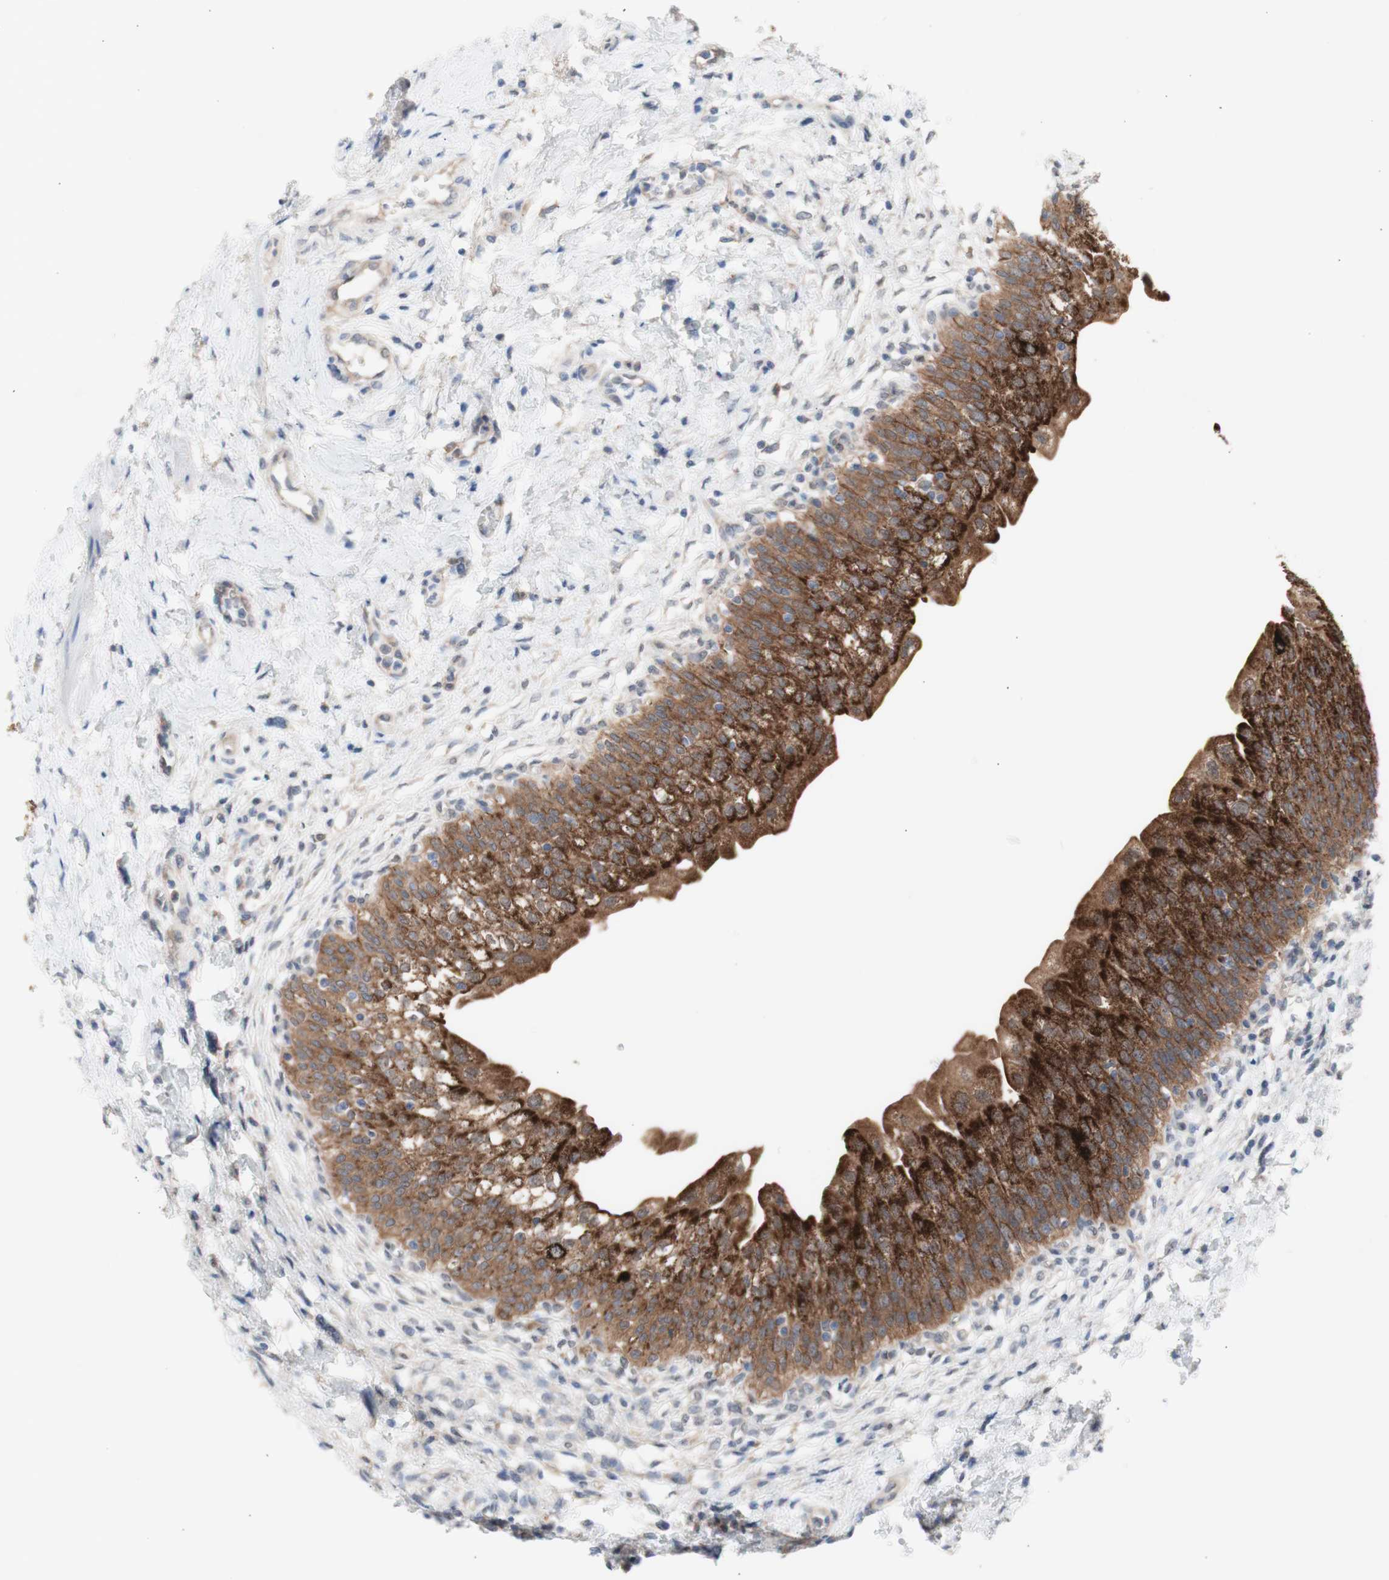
{"staining": {"intensity": "strong", "quantity": ">75%", "location": "cytoplasmic/membranous"}, "tissue": "urinary bladder", "cell_type": "Urothelial cells", "image_type": "normal", "snomed": [{"axis": "morphology", "description": "Normal tissue, NOS"}, {"axis": "topography", "description": "Urinary bladder"}], "caption": "This micrograph displays immunohistochemistry staining of benign human urinary bladder, with high strong cytoplasmic/membranous staining in approximately >75% of urothelial cells.", "gene": "PRMT5", "patient": {"sex": "male", "age": 55}}